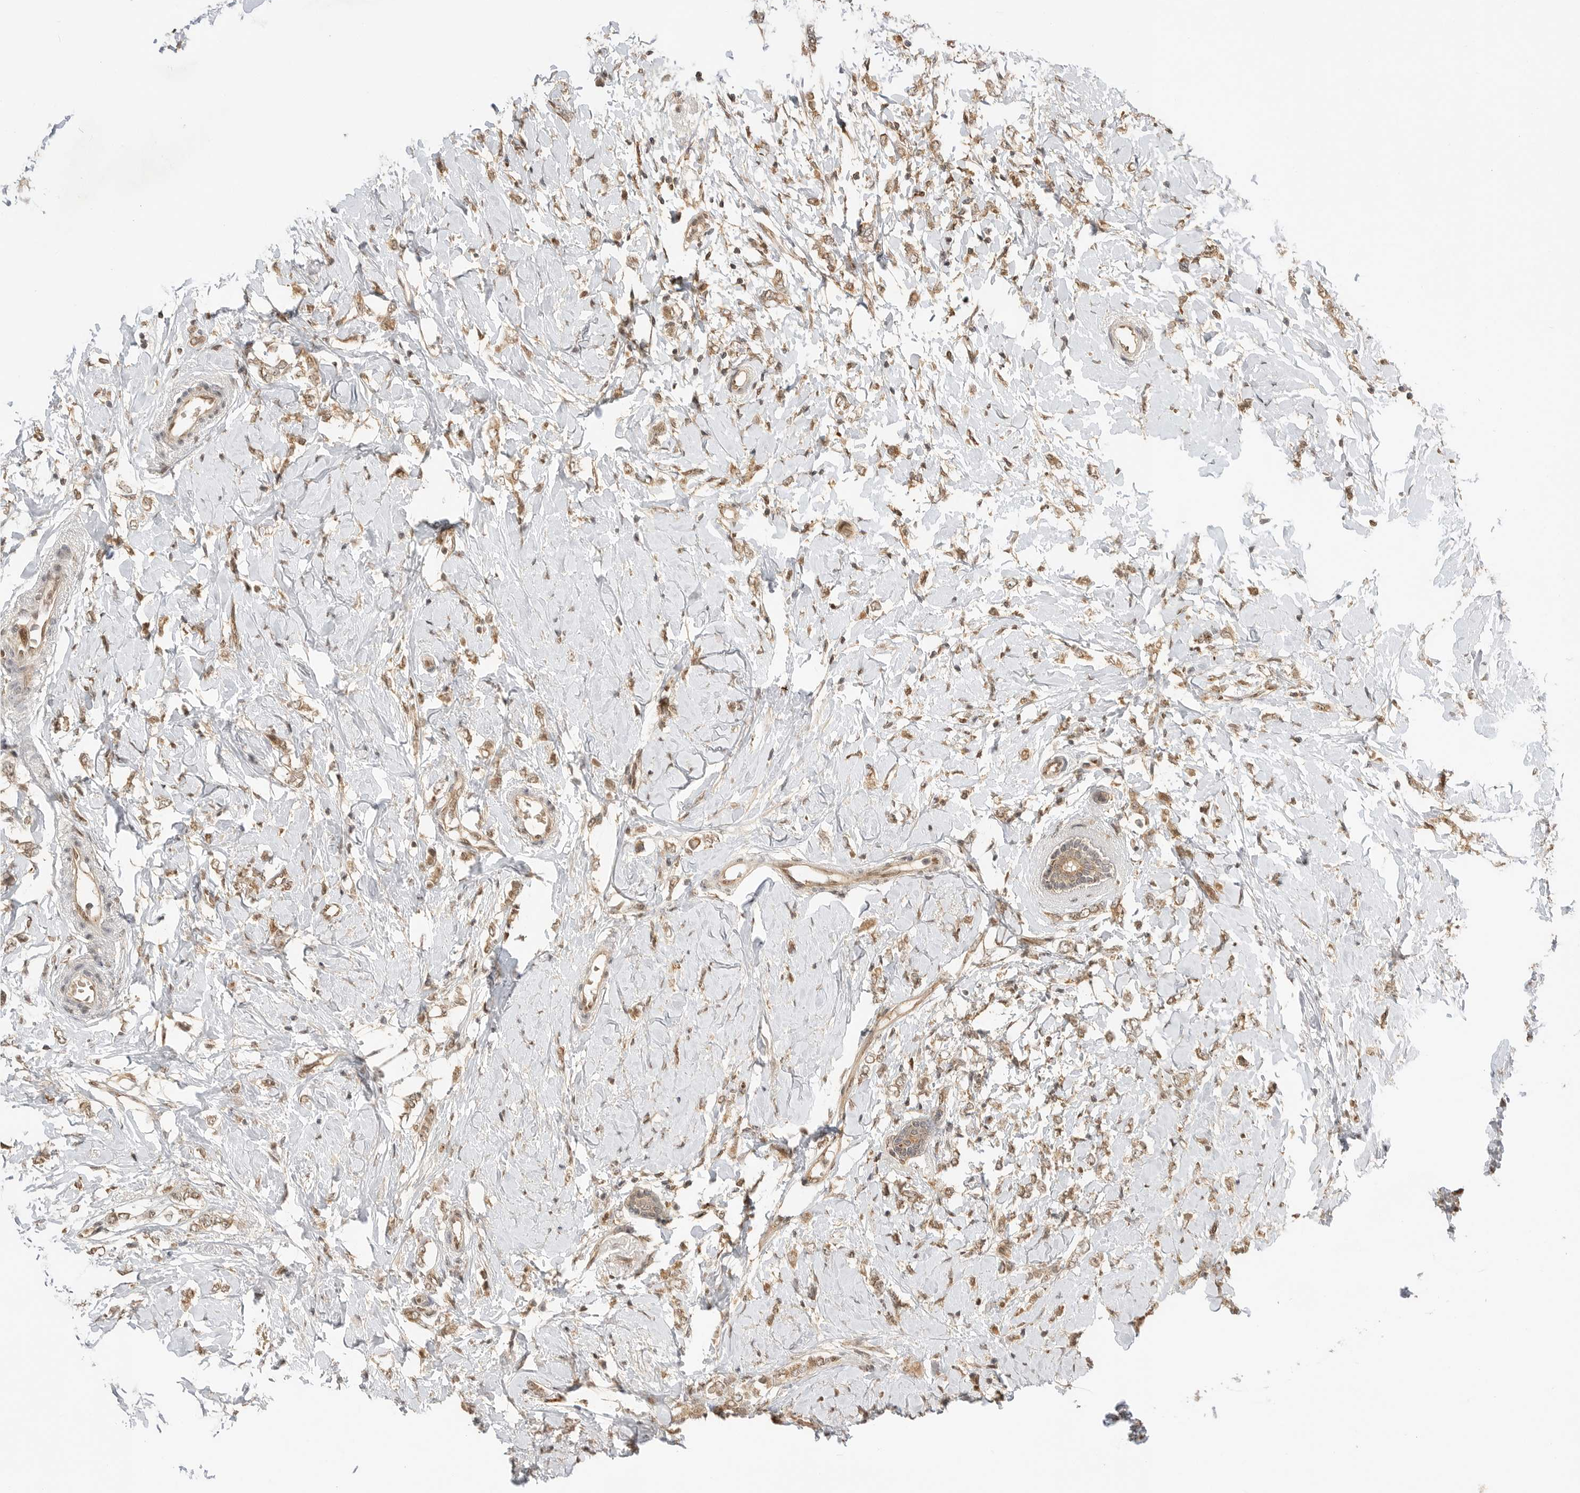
{"staining": {"intensity": "weak", "quantity": ">75%", "location": "cytoplasmic/membranous"}, "tissue": "breast cancer", "cell_type": "Tumor cells", "image_type": "cancer", "snomed": [{"axis": "morphology", "description": "Normal tissue, NOS"}, {"axis": "morphology", "description": "Lobular carcinoma"}, {"axis": "topography", "description": "Breast"}], "caption": "Weak cytoplasmic/membranous expression is present in about >75% of tumor cells in breast cancer (lobular carcinoma).", "gene": "ALKAL1", "patient": {"sex": "female", "age": 47}}